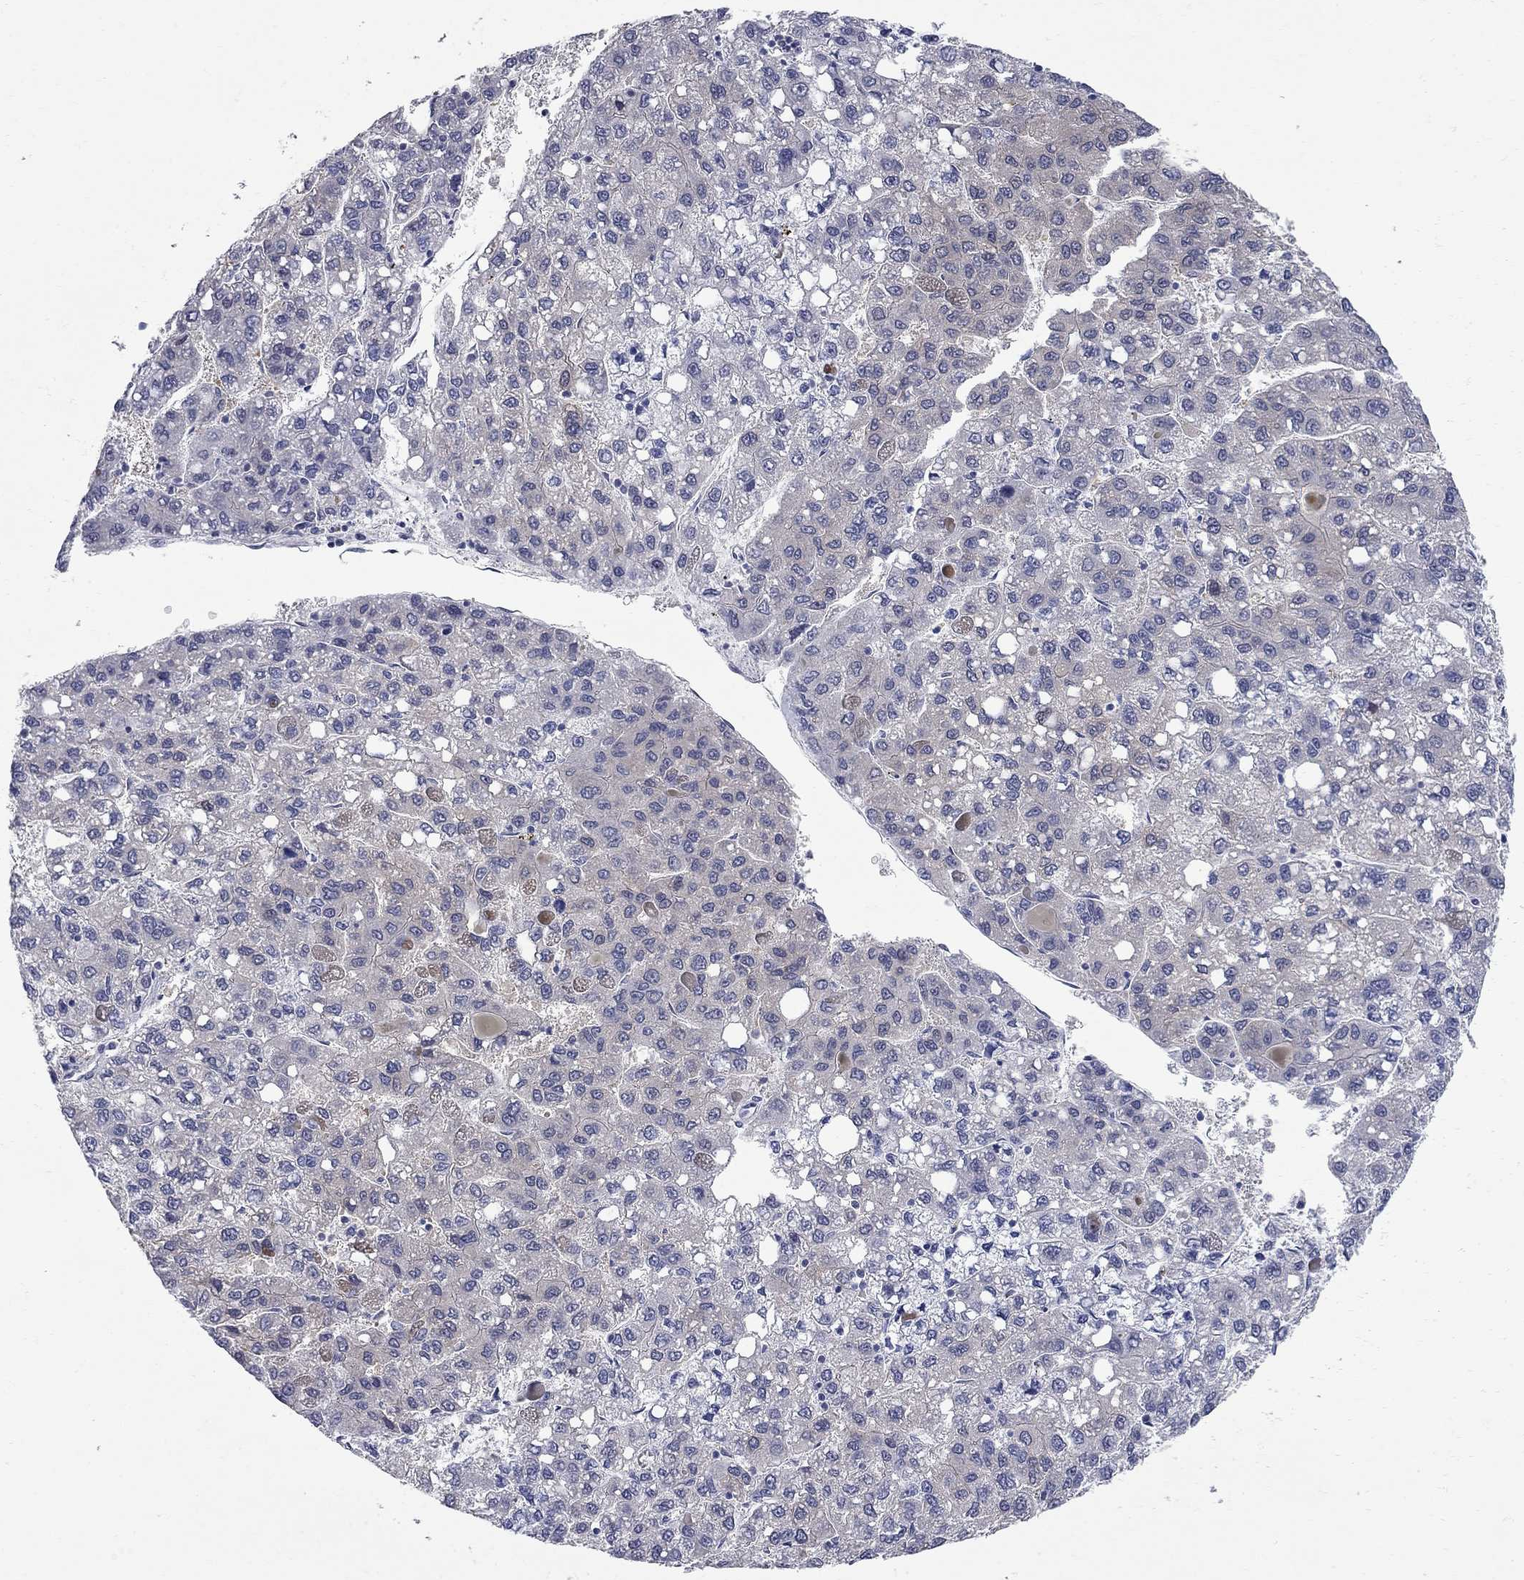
{"staining": {"intensity": "negative", "quantity": "none", "location": "none"}, "tissue": "liver cancer", "cell_type": "Tumor cells", "image_type": "cancer", "snomed": [{"axis": "morphology", "description": "Carcinoma, Hepatocellular, NOS"}, {"axis": "topography", "description": "Liver"}], "caption": "This is an immunohistochemistry (IHC) photomicrograph of liver hepatocellular carcinoma. There is no staining in tumor cells.", "gene": "GALNT8", "patient": {"sex": "female", "age": 82}}